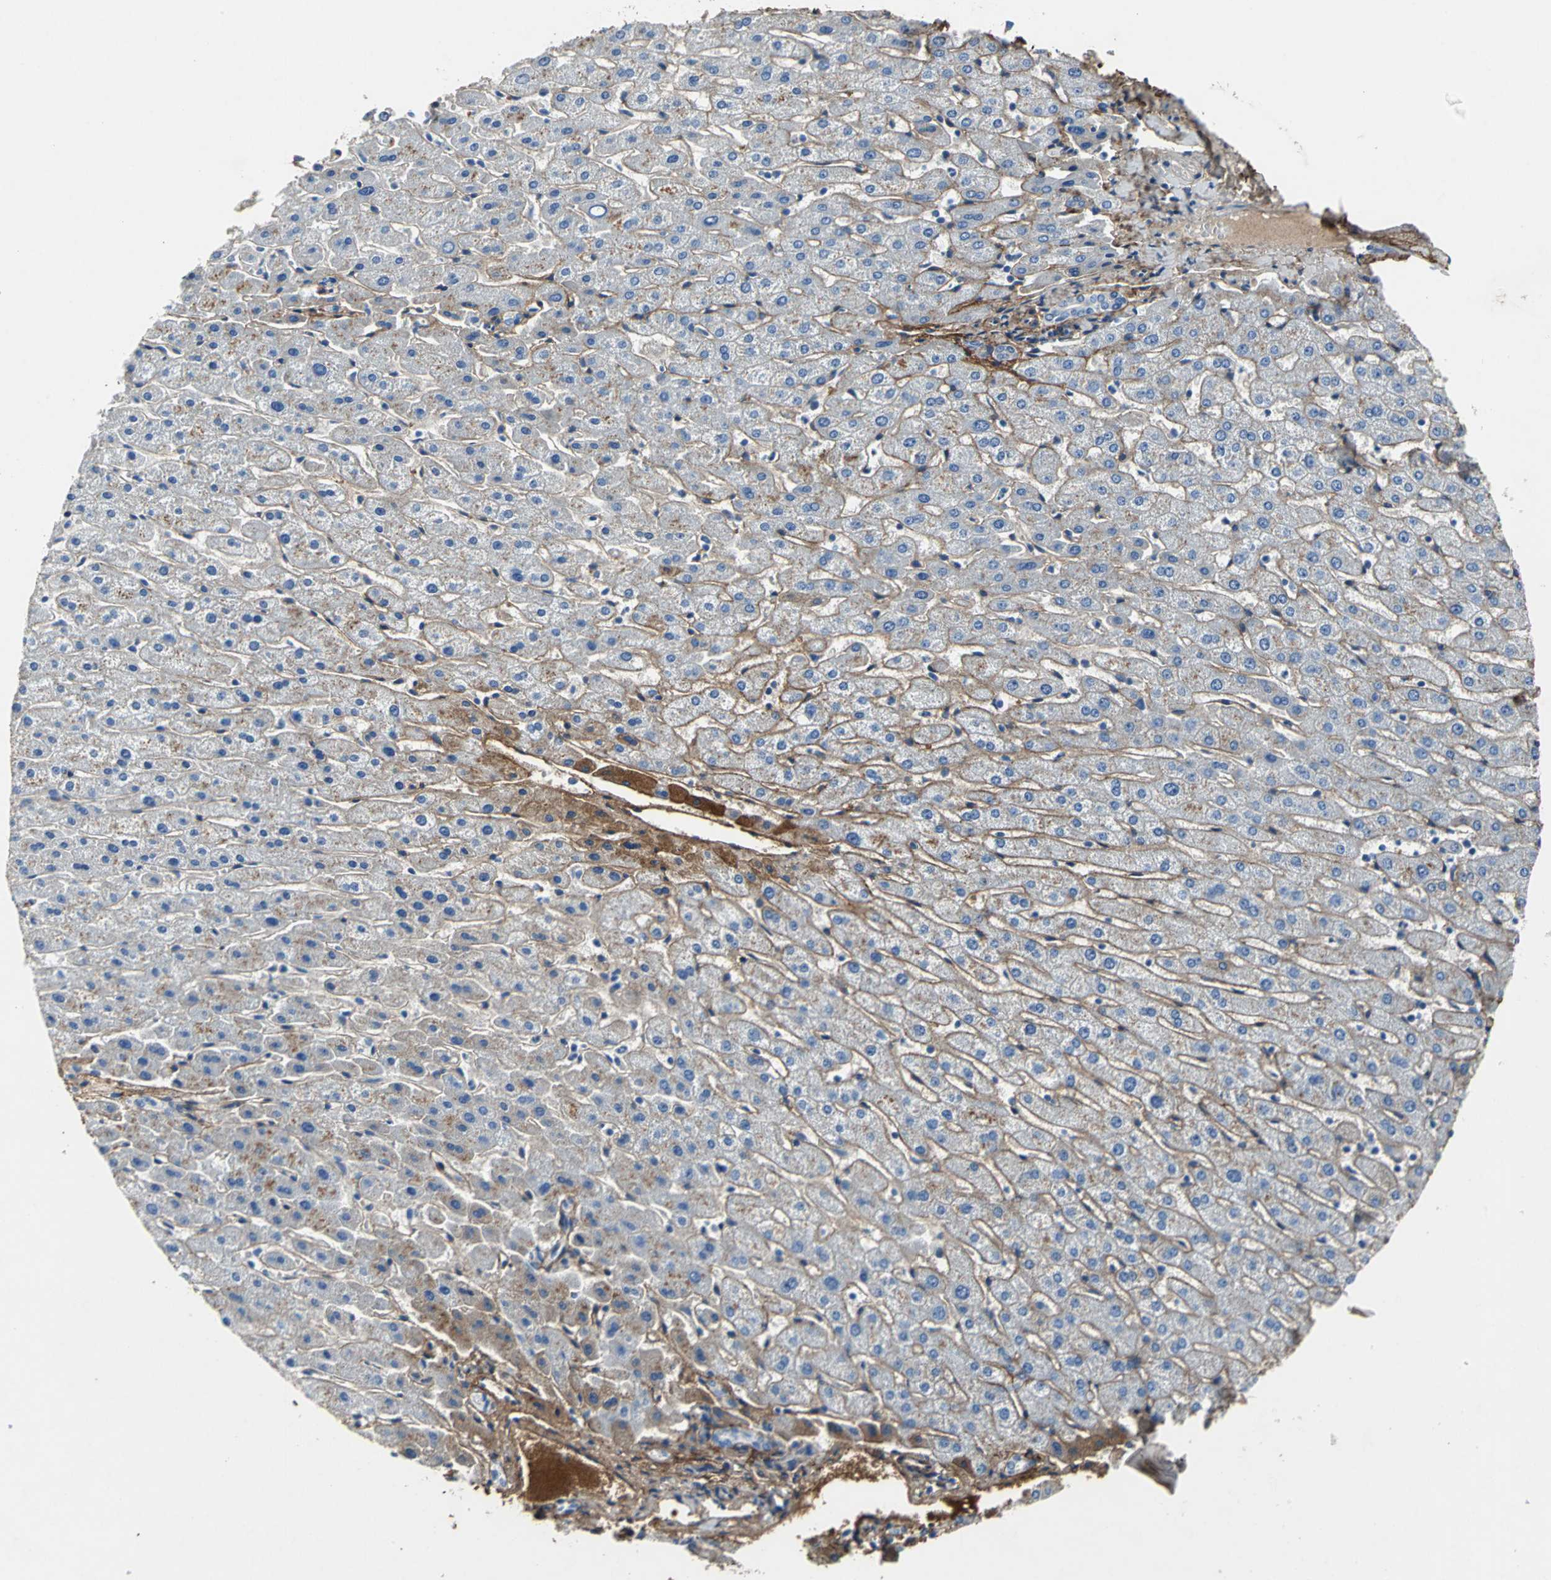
{"staining": {"intensity": "negative", "quantity": "none", "location": "none"}, "tissue": "liver", "cell_type": "Cholangiocytes", "image_type": "normal", "snomed": [{"axis": "morphology", "description": "Normal tissue, NOS"}, {"axis": "morphology", "description": "Fibrosis, NOS"}, {"axis": "topography", "description": "Liver"}], "caption": "Immunohistochemistry (IHC) micrograph of benign human liver stained for a protein (brown), which displays no expression in cholangiocytes.", "gene": "EFNB3", "patient": {"sex": "female", "age": 29}}